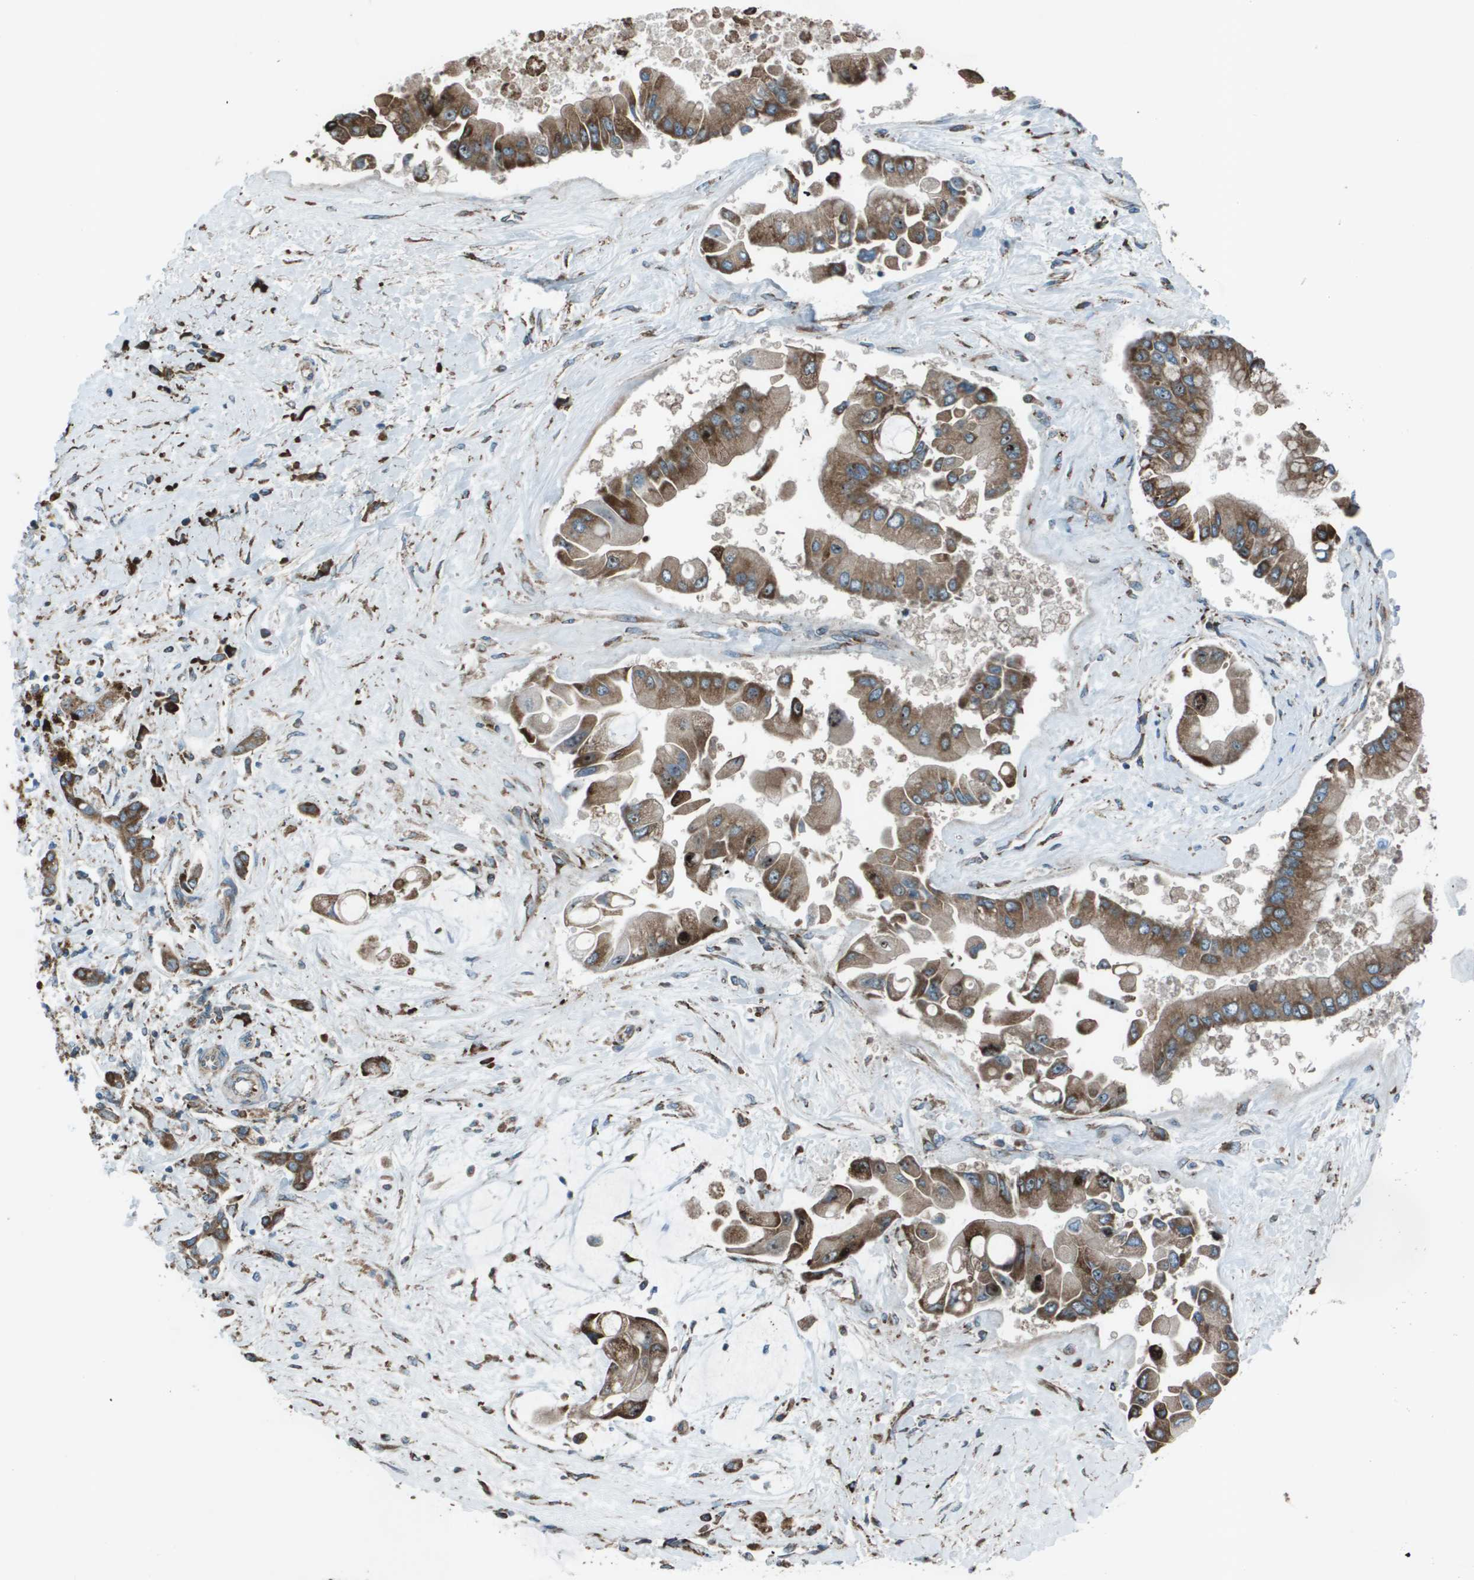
{"staining": {"intensity": "moderate", "quantity": ">75%", "location": "cytoplasmic/membranous"}, "tissue": "liver cancer", "cell_type": "Tumor cells", "image_type": "cancer", "snomed": [{"axis": "morphology", "description": "Cholangiocarcinoma"}, {"axis": "topography", "description": "Liver"}], "caption": "Immunohistochemical staining of cholangiocarcinoma (liver) exhibits medium levels of moderate cytoplasmic/membranous protein positivity in about >75% of tumor cells. Nuclei are stained in blue.", "gene": "UTS2", "patient": {"sex": "male", "age": 50}}